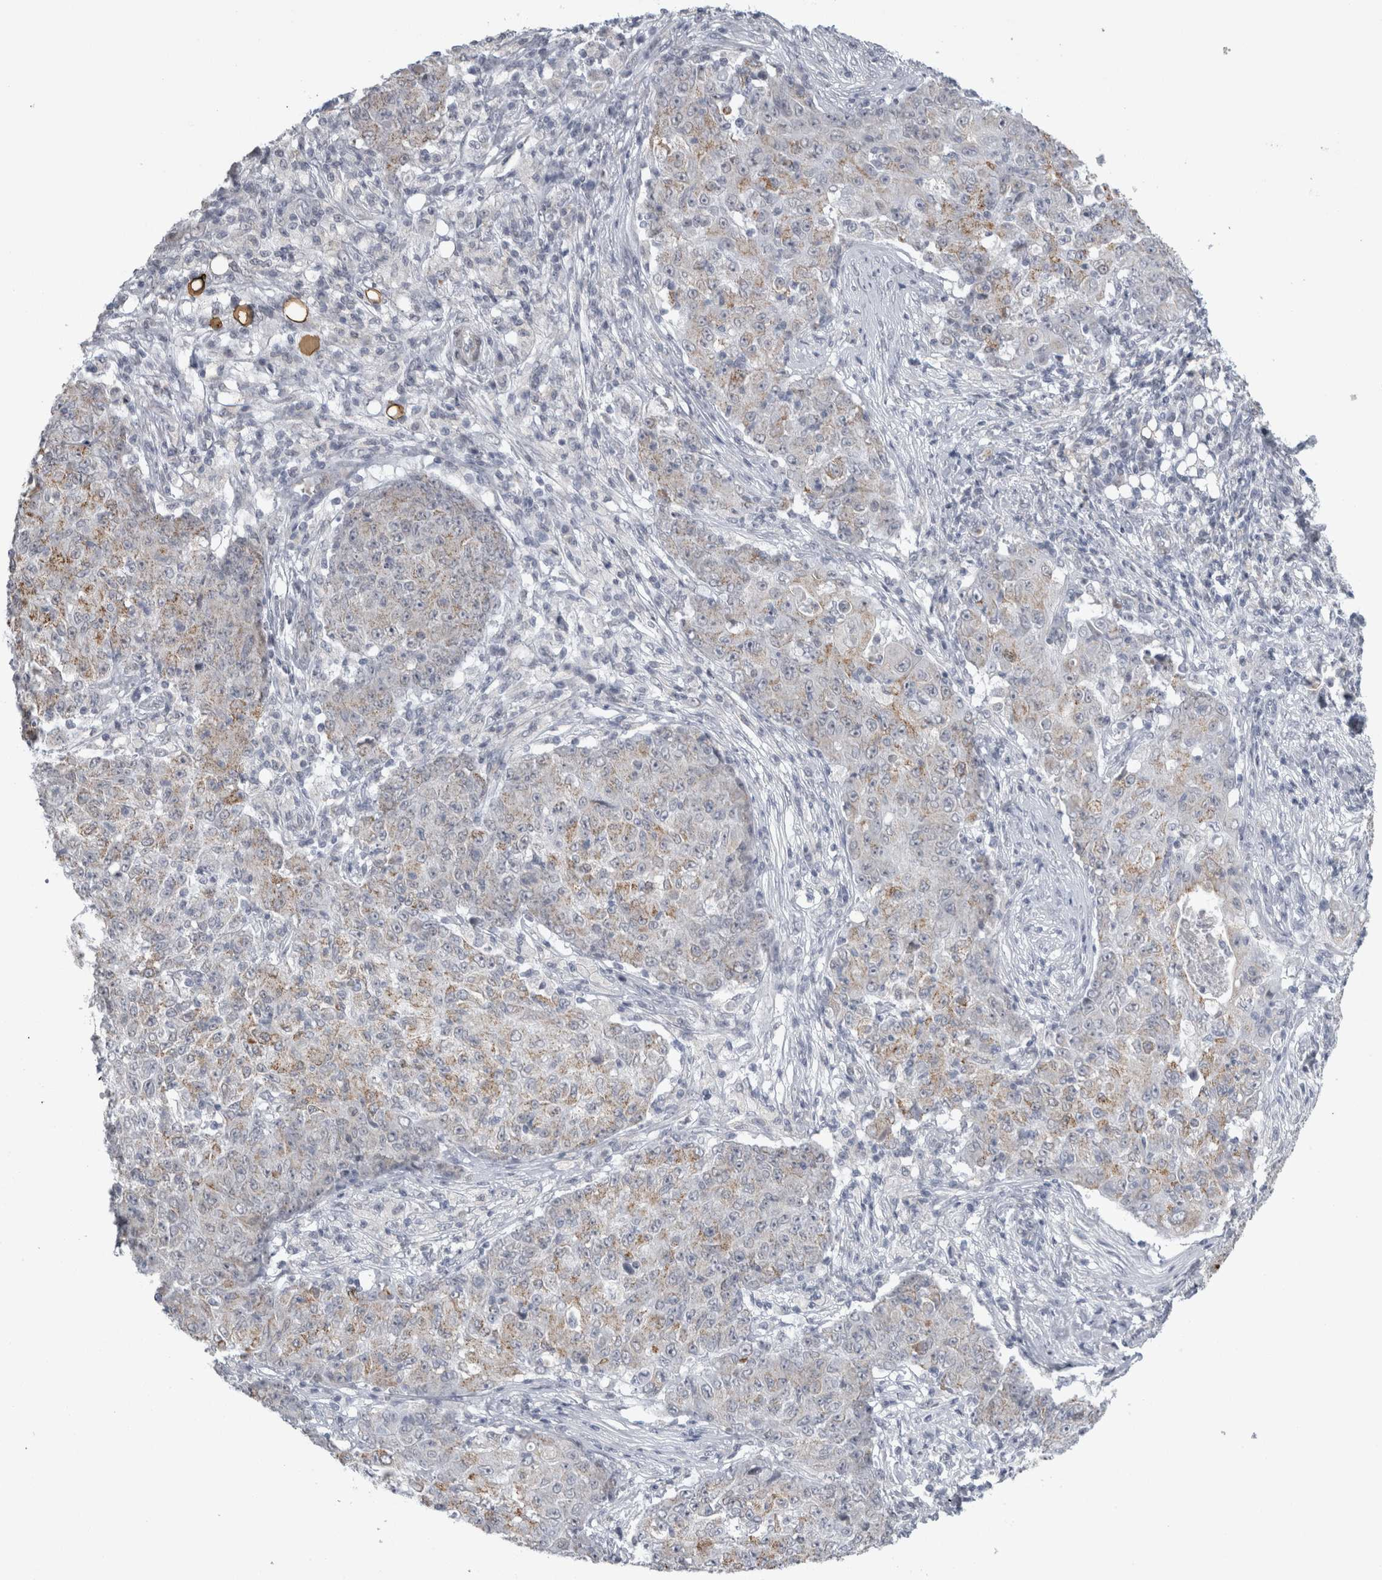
{"staining": {"intensity": "weak", "quantity": "25%-75%", "location": "cytoplasmic/membranous"}, "tissue": "ovarian cancer", "cell_type": "Tumor cells", "image_type": "cancer", "snomed": [{"axis": "morphology", "description": "Carcinoma, endometroid"}, {"axis": "topography", "description": "Ovary"}], "caption": "Ovarian cancer stained with DAB immunohistochemistry (IHC) displays low levels of weak cytoplasmic/membranous expression in about 25%-75% of tumor cells.", "gene": "PLIN1", "patient": {"sex": "female", "age": 42}}